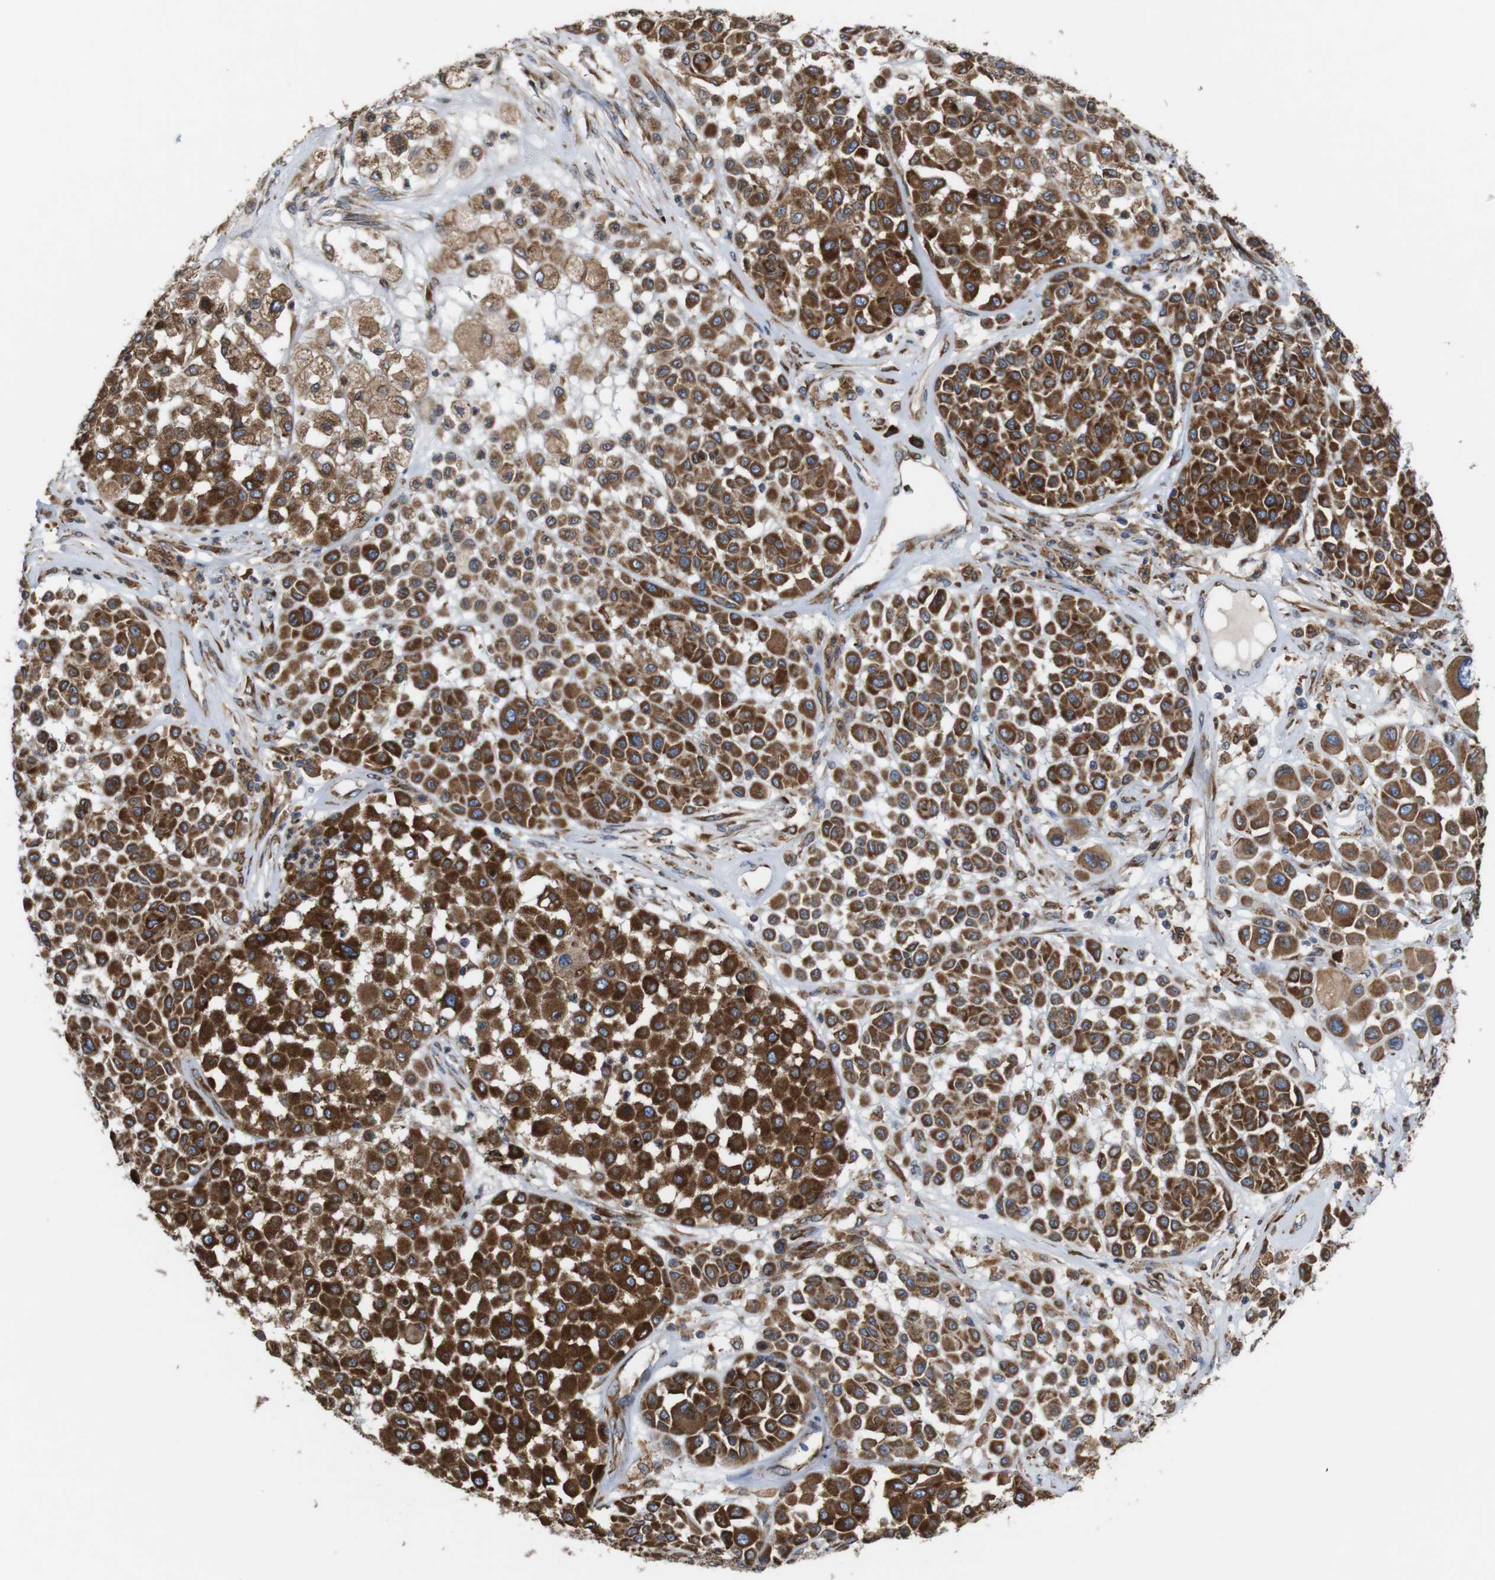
{"staining": {"intensity": "moderate", "quantity": ">75%", "location": "cytoplasmic/membranous"}, "tissue": "melanoma", "cell_type": "Tumor cells", "image_type": "cancer", "snomed": [{"axis": "morphology", "description": "Malignant melanoma, Metastatic site"}, {"axis": "topography", "description": "Soft tissue"}], "caption": "Human melanoma stained for a protein (brown) shows moderate cytoplasmic/membranous positive staining in approximately >75% of tumor cells.", "gene": "UGGT1", "patient": {"sex": "male", "age": 41}}